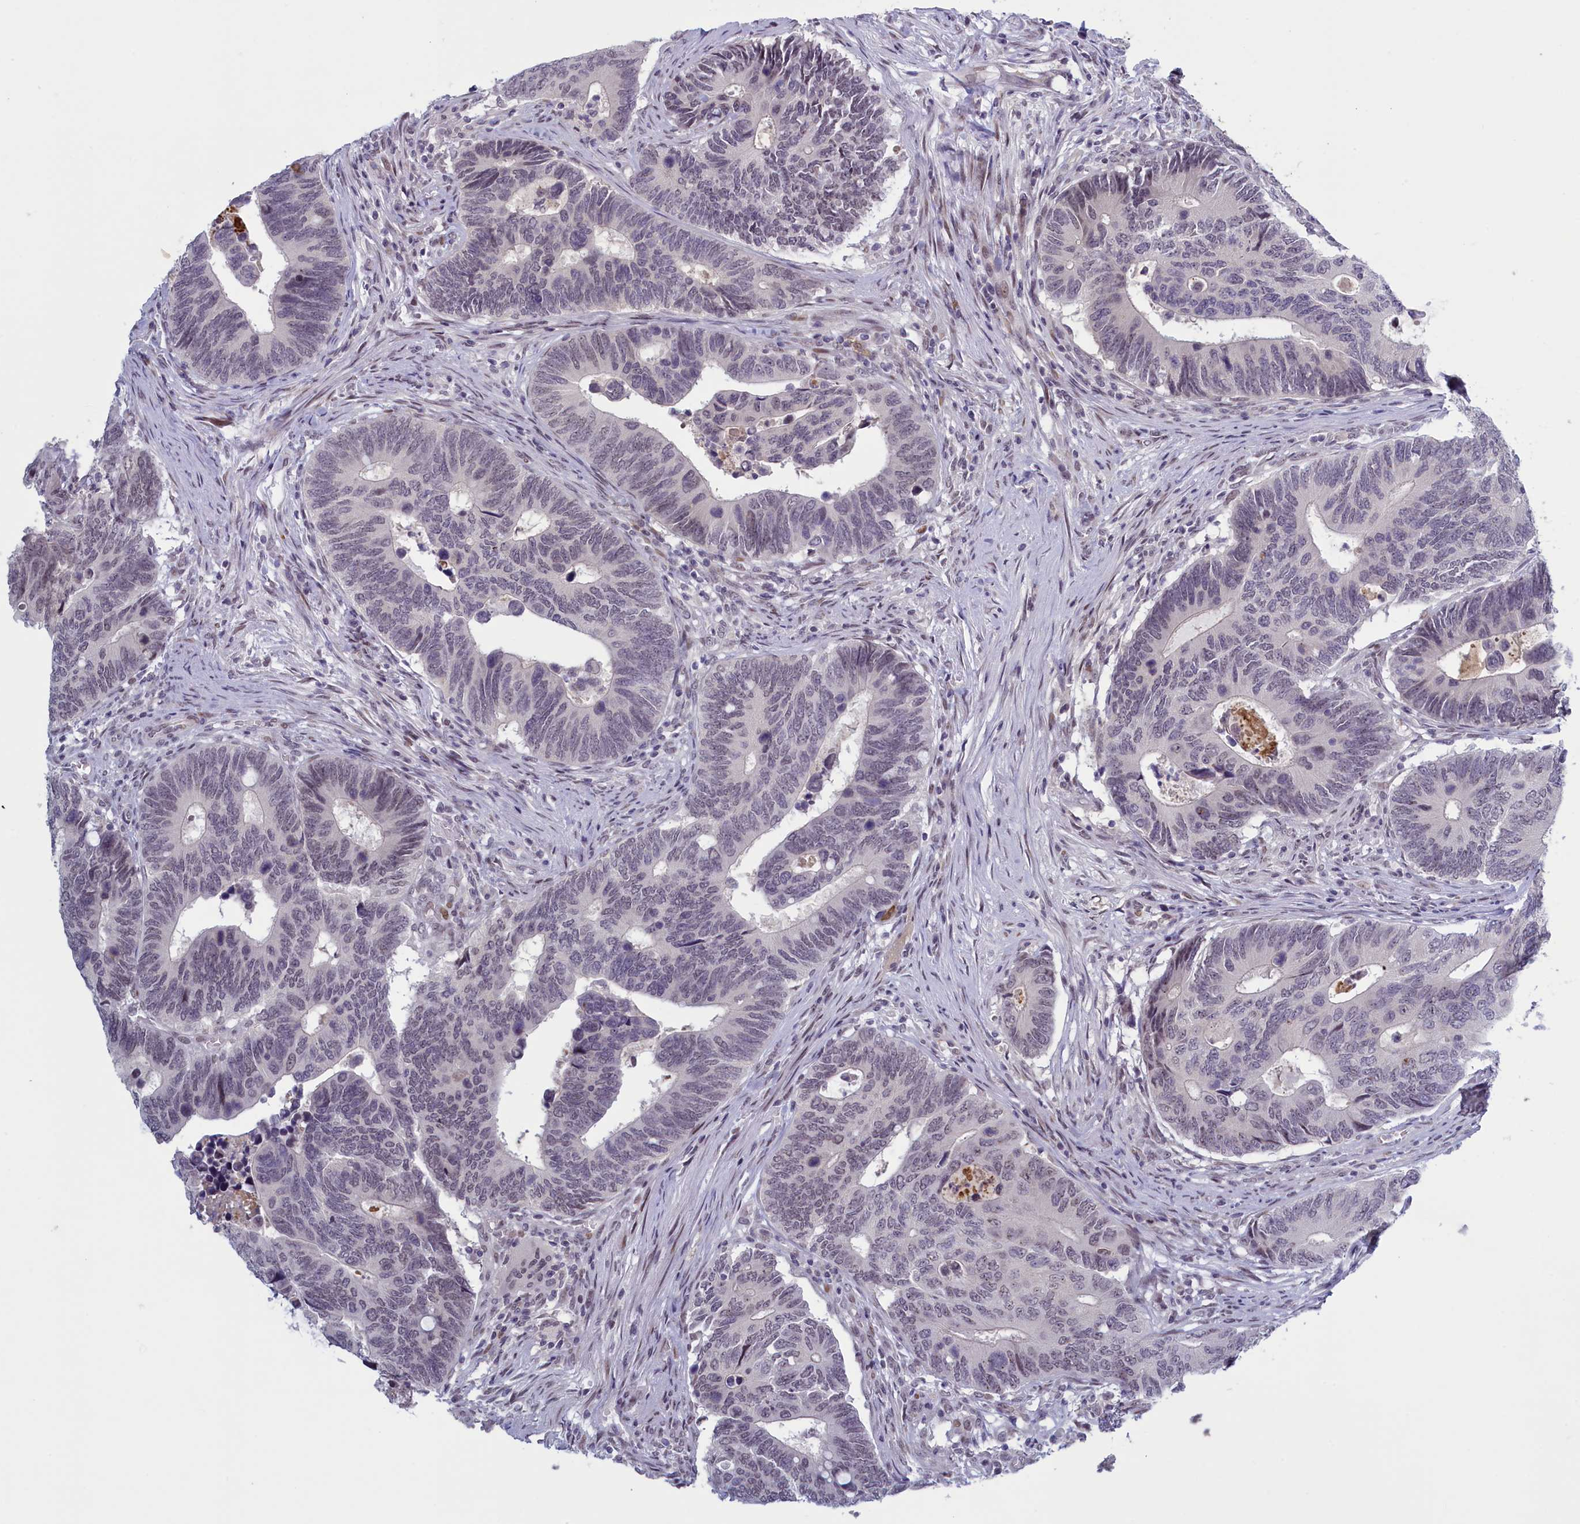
{"staining": {"intensity": "negative", "quantity": "none", "location": "none"}, "tissue": "colorectal cancer", "cell_type": "Tumor cells", "image_type": "cancer", "snomed": [{"axis": "morphology", "description": "Adenocarcinoma, NOS"}, {"axis": "topography", "description": "Colon"}], "caption": "An image of human colorectal cancer (adenocarcinoma) is negative for staining in tumor cells.", "gene": "ATF7IP2", "patient": {"sex": "male", "age": 87}}